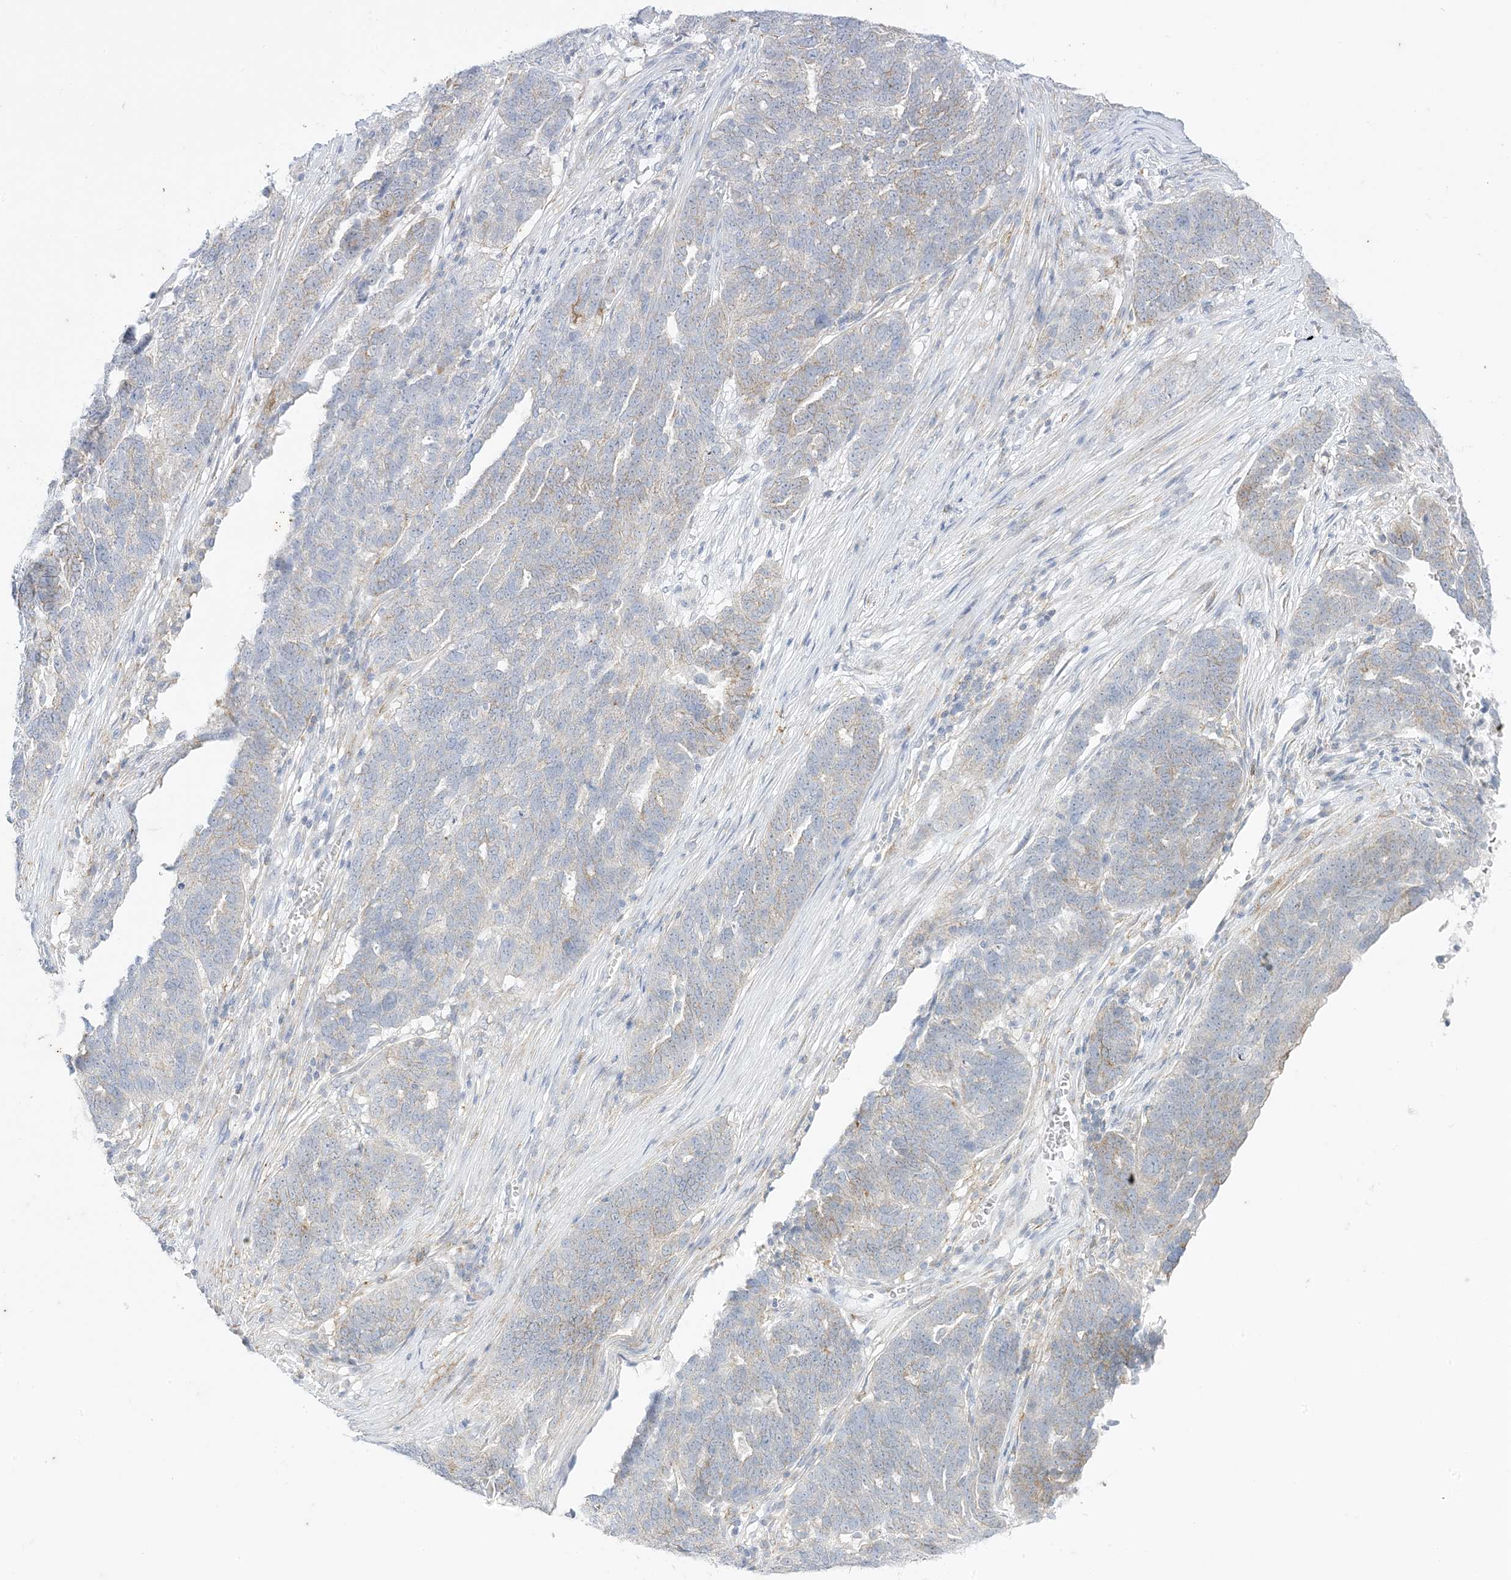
{"staining": {"intensity": "negative", "quantity": "none", "location": "none"}, "tissue": "ovarian cancer", "cell_type": "Tumor cells", "image_type": "cancer", "snomed": [{"axis": "morphology", "description": "Cystadenocarcinoma, serous, NOS"}, {"axis": "topography", "description": "Ovary"}], "caption": "Photomicrograph shows no protein staining in tumor cells of ovarian serous cystadenocarcinoma tissue. Nuclei are stained in blue.", "gene": "RAC1", "patient": {"sex": "female", "age": 59}}